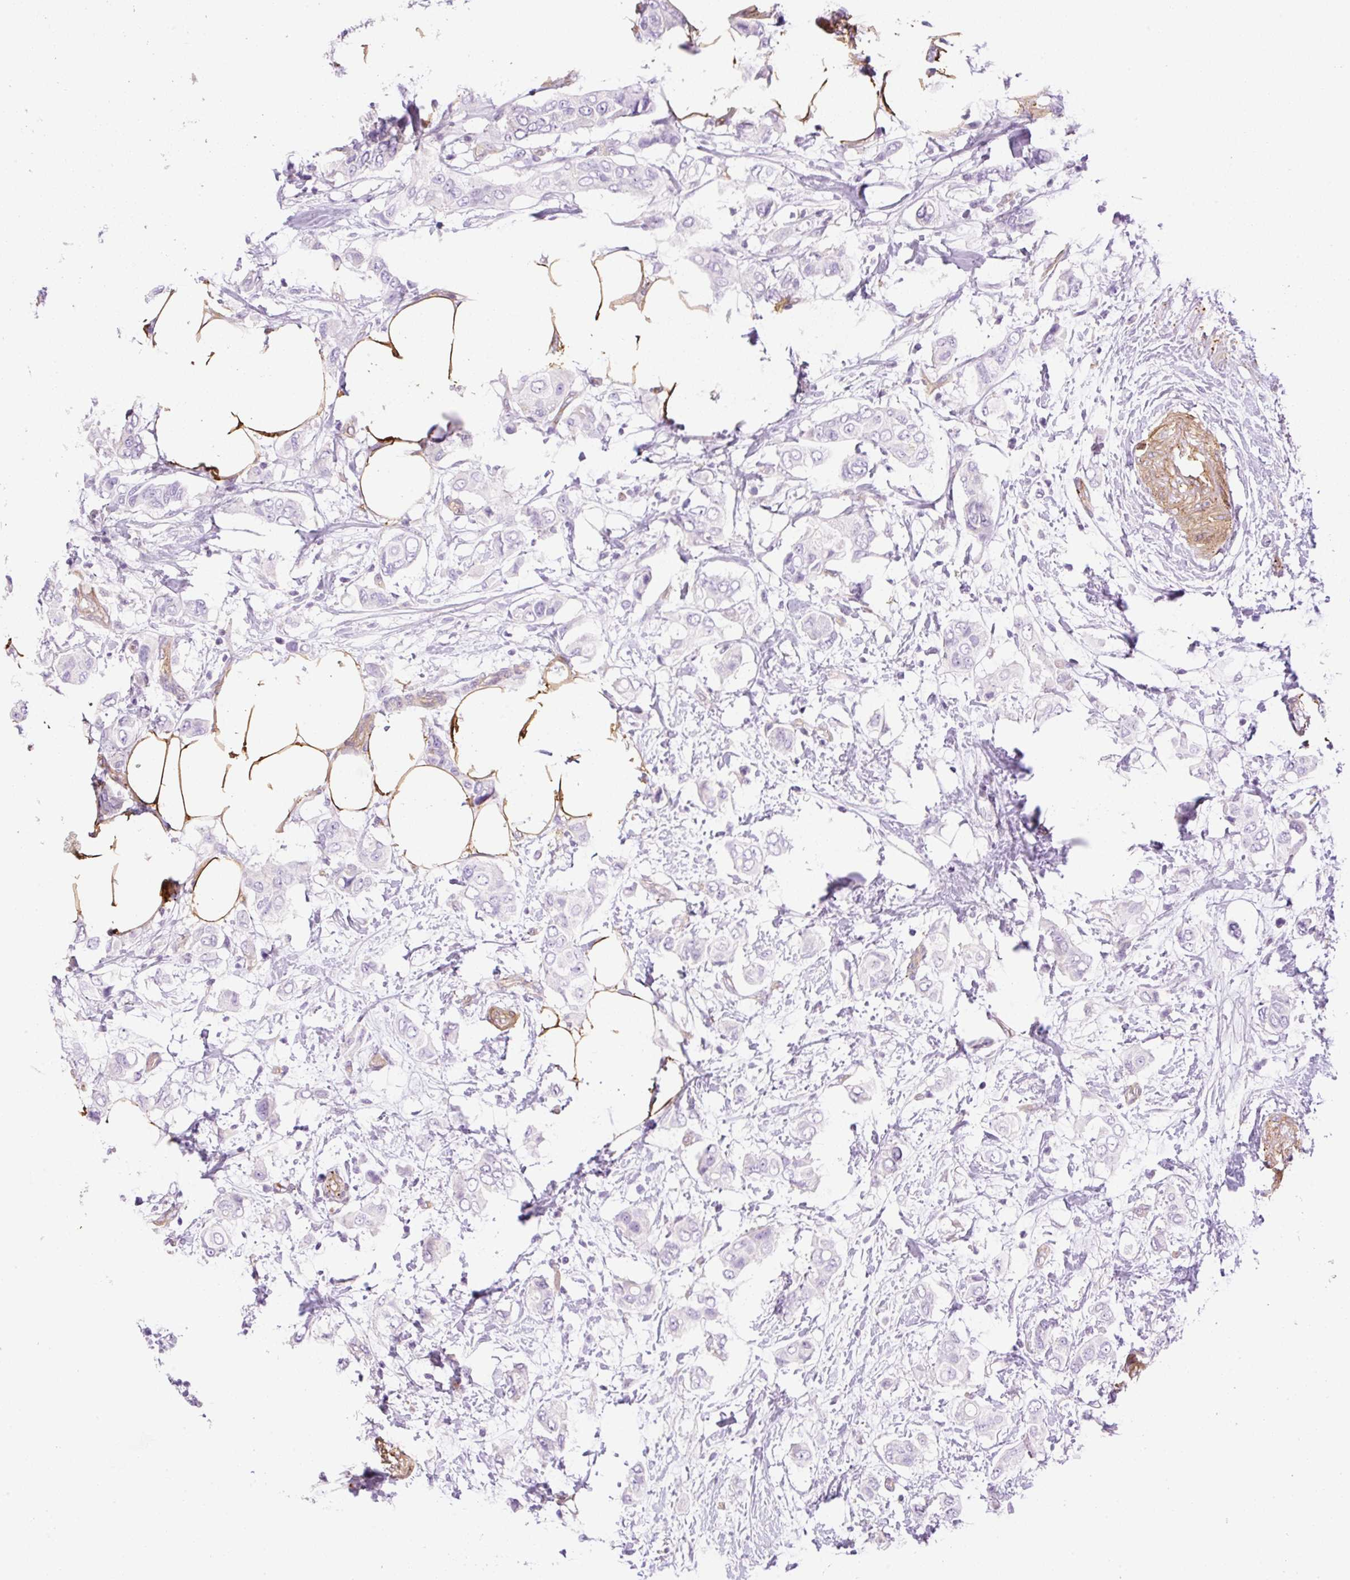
{"staining": {"intensity": "negative", "quantity": "none", "location": "none"}, "tissue": "breast cancer", "cell_type": "Tumor cells", "image_type": "cancer", "snomed": [{"axis": "morphology", "description": "Lobular carcinoma"}, {"axis": "topography", "description": "Breast"}], "caption": "Immunohistochemistry image of human breast lobular carcinoma stained for a protein (brown), which demonstrates no expression in tumor cells. (Immunohistochemistry, brightfield microscopy, high magnification).", "gene": "EHD3", "patient": {"sex": "female", "age": 51}}